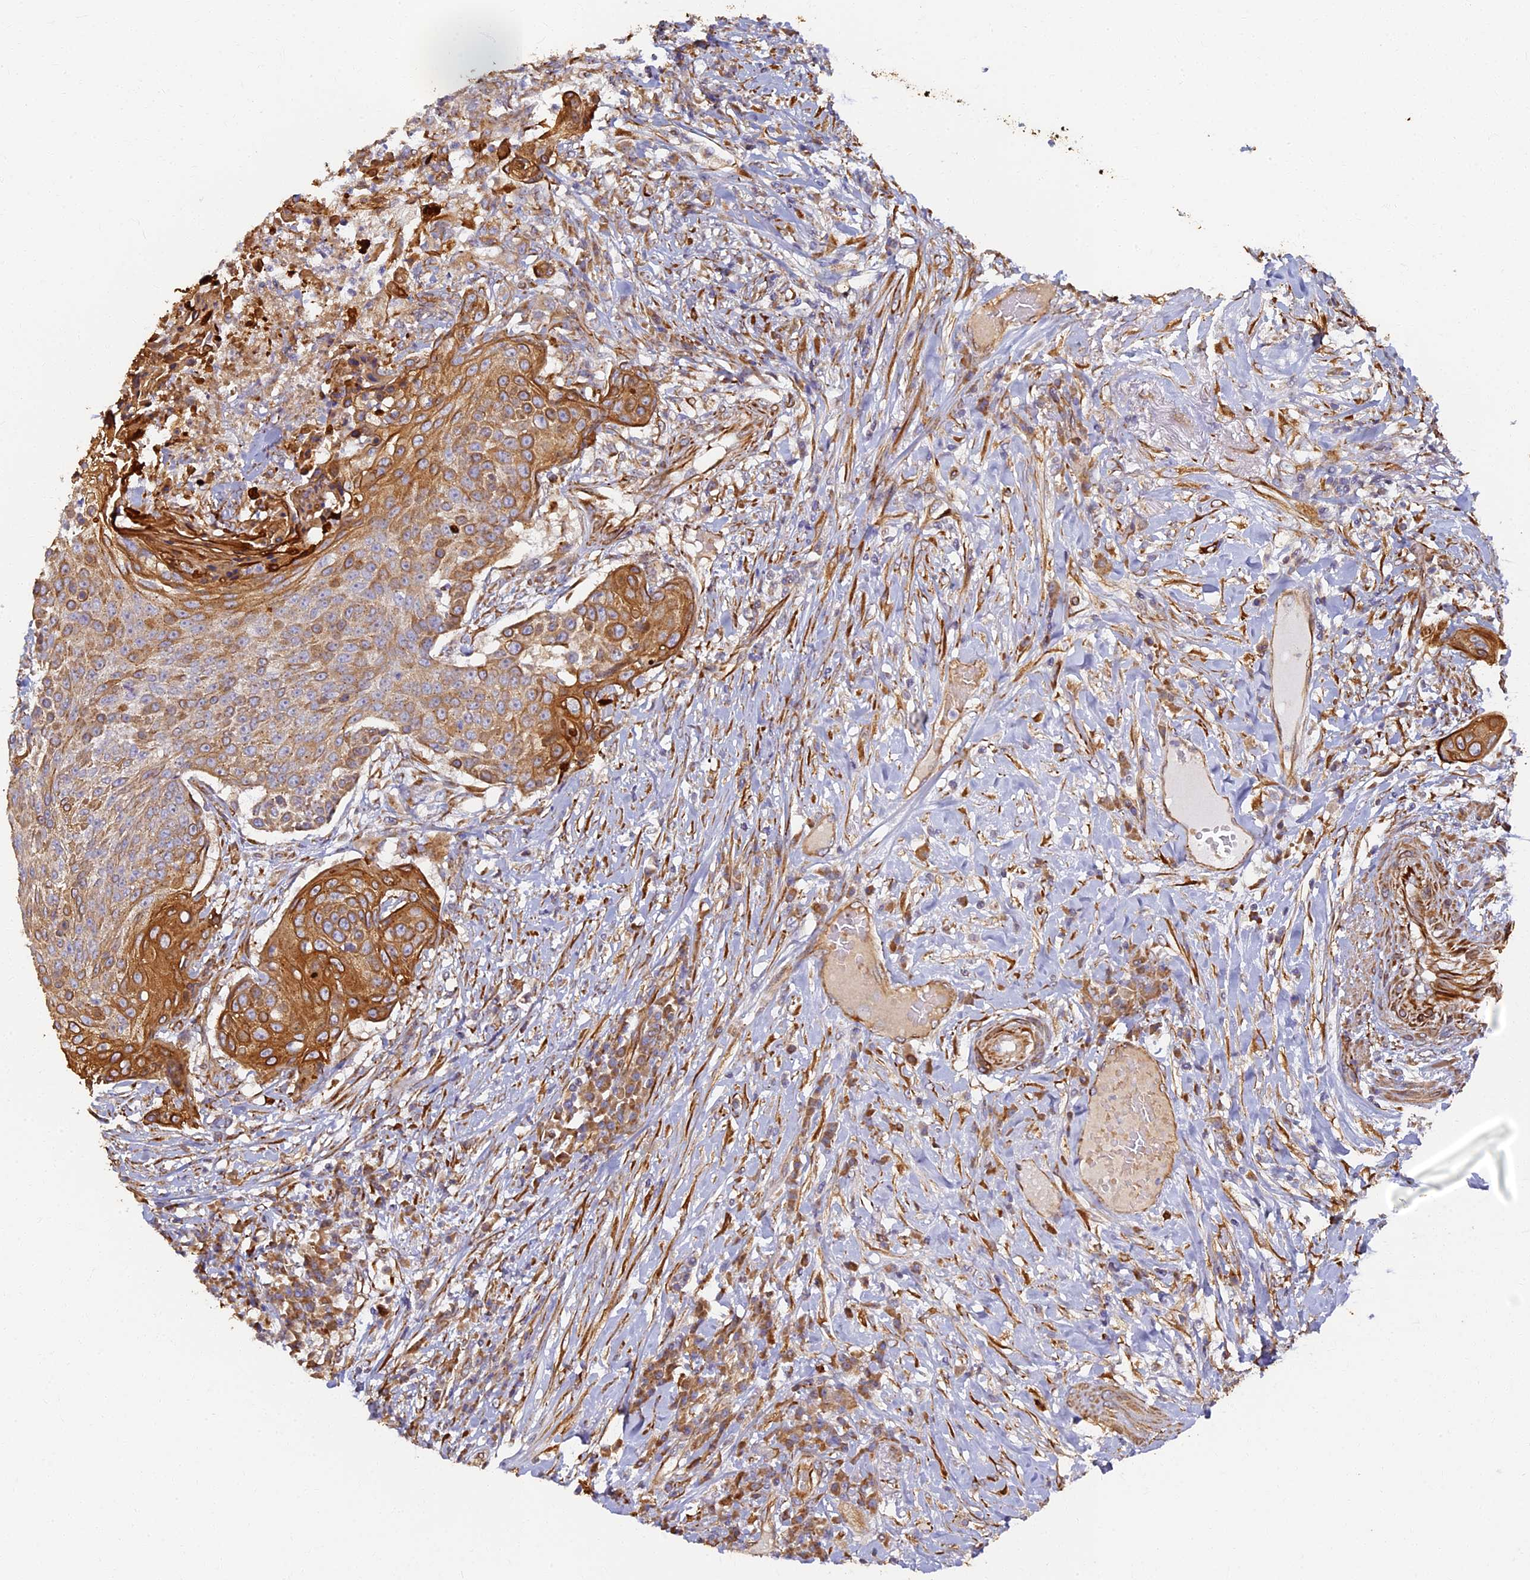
{"staining": {"intensity": "strong", "quantity": ">75%", "location": "cytoplasmic/membranous"}, "tissue": "urothelial cancer", "cell_type": "Tumor cells", "image_type": "cancer", "snomed": [{"axis": "morphology", "description": "Urothelial carcinoma, High grade"}, {"axis": "topography", "description": "Urinary bladder"}], "caption": "About >75% of tumor cells in human urothelial carcinoma (high-grade) display strong cytoplasmic/membranous protein expression as visualized by brown immunohistochemical staining.", "gene": "LRRC57", "patient": {"sex": "female", "age": 63}}